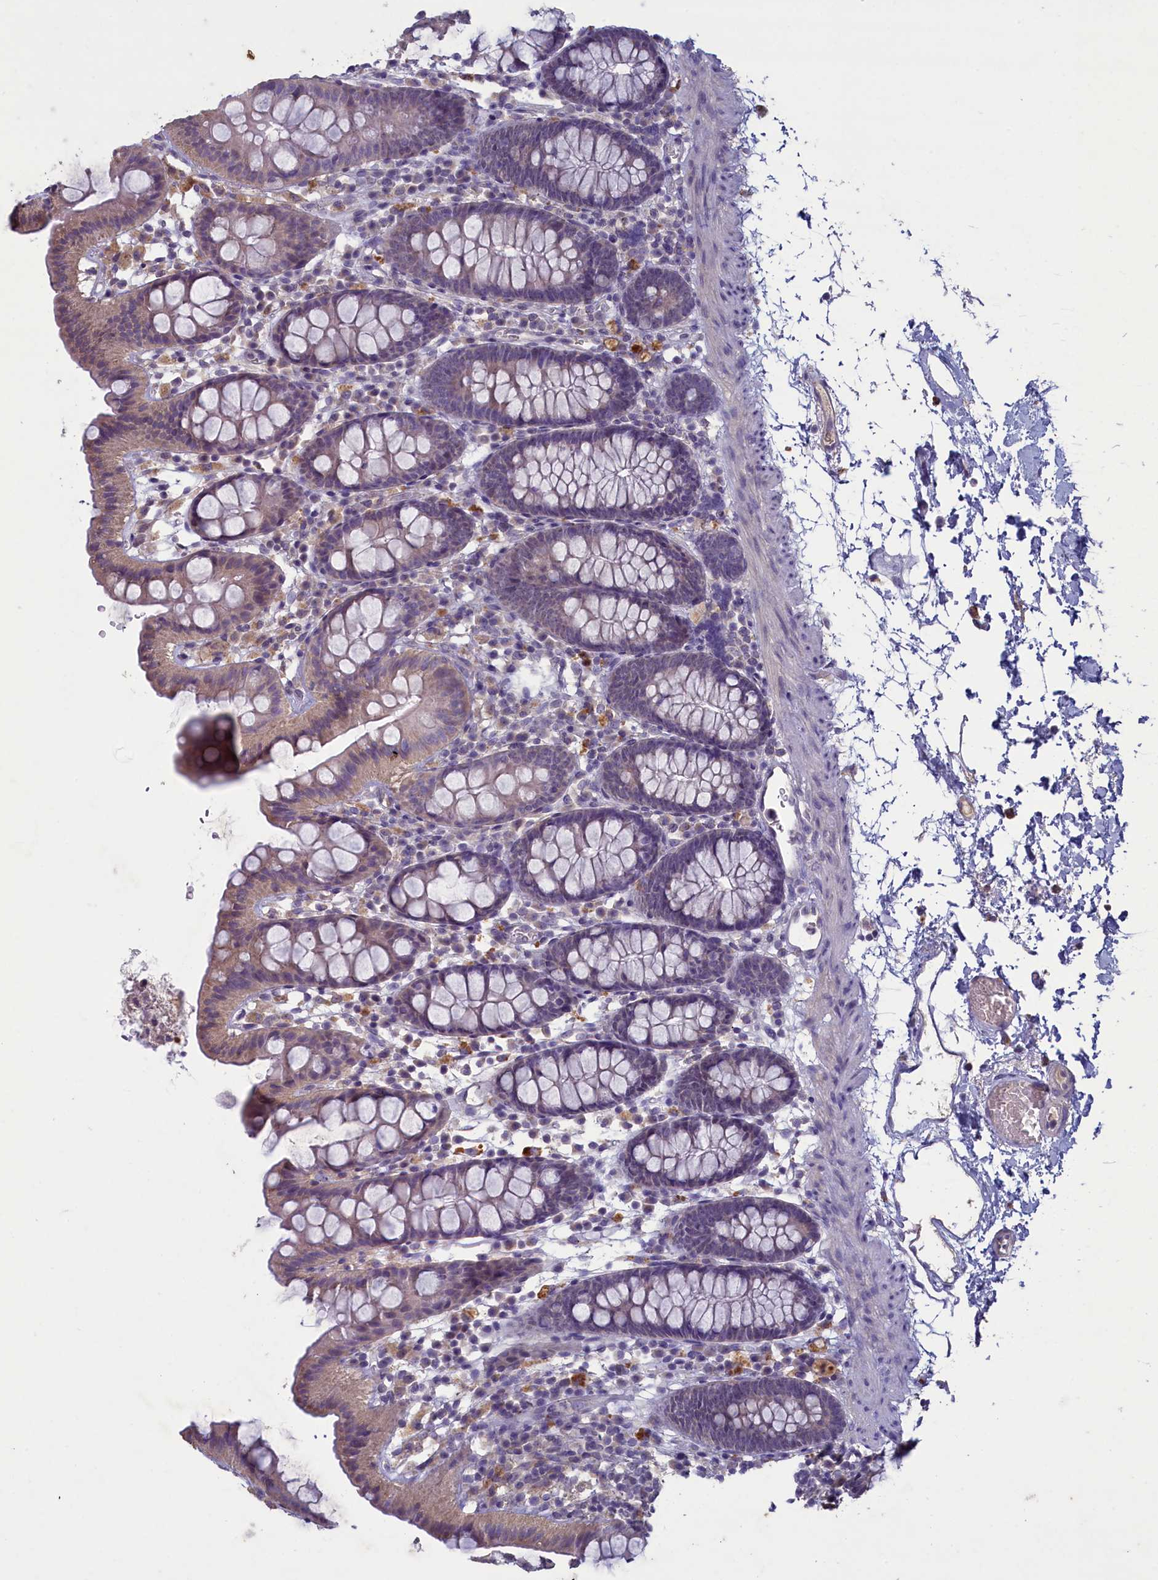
{"staining": {"intensity": "negative", "quantity": "none", "location": "none"}, "tissue": "colon", "cell_type": "Endothelial cells", "image_type": "normal", "snomed": [{"axis": "morphology", "description": "Normal tissue, NOS"}, {"axis": "topography", "description": "Colon"}], "caption": "A high-resolution image shows IHC staining of normal colon, which demonstrates no significant staining in endothelial cells.", "gene": "ATF7IP2", "patient": {"sex": "male", "age": 75}}